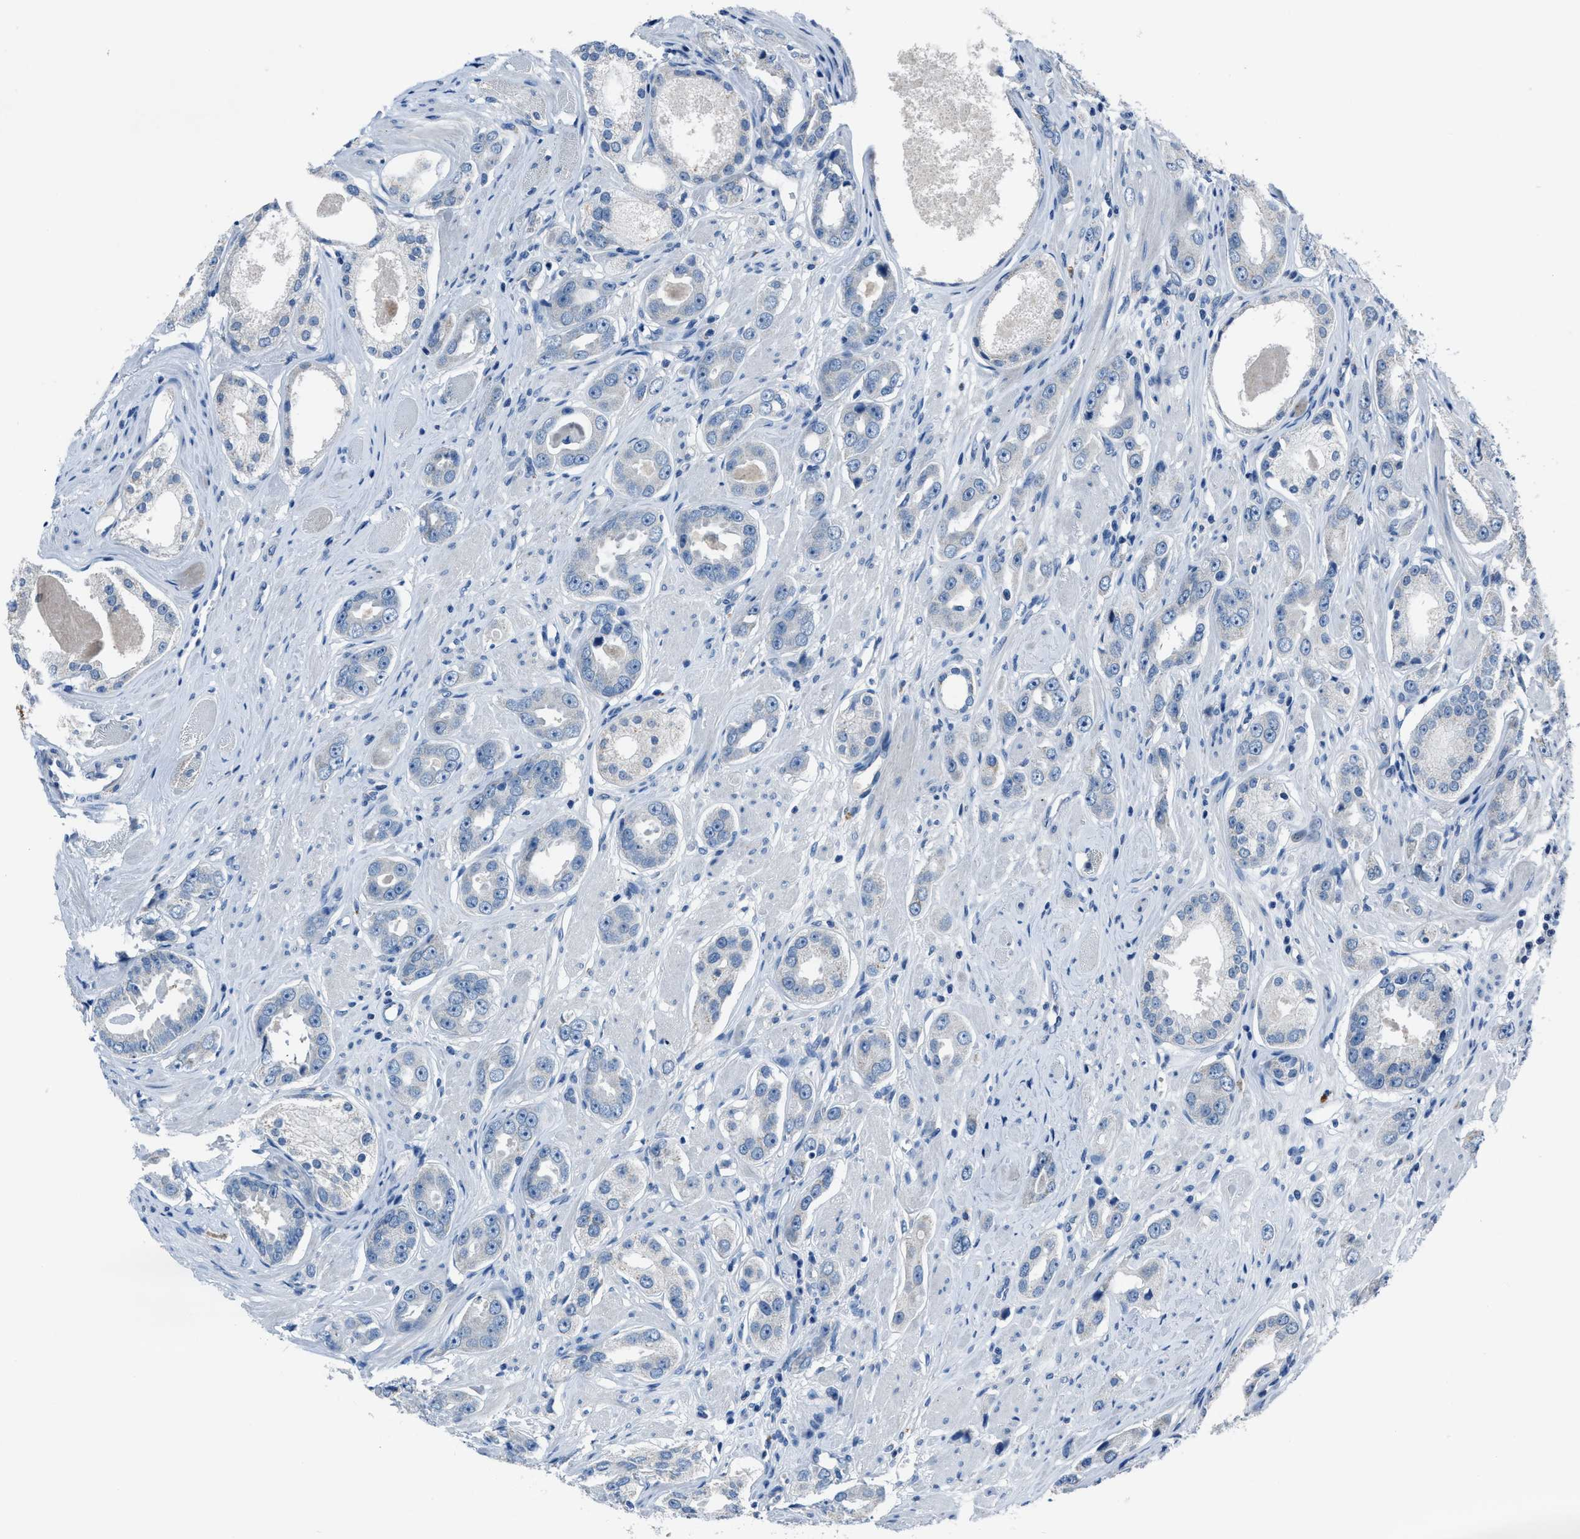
{"staining": {"intensity": "negative", "quantity": "none", "location": "none"}, "tissue": "prostate cancer", "cell_type": "Tumor cells", "image_type": "cancer", "snomed": [{"axis": "morphology", "description": "Adenocarcinoma, Medium grade"}, {"axis": "topography", "description": "Prostate"}], "caption": "Immunohistochemistry (IHC) image of neoplastic tissue: human prostate cancer stained with DAB (3,3'-diaminobenzidine) reveals no significant protein positivity in tumor cells.", "gene": "ADAM2", "patient": {"sex": "male", "age": 53}}